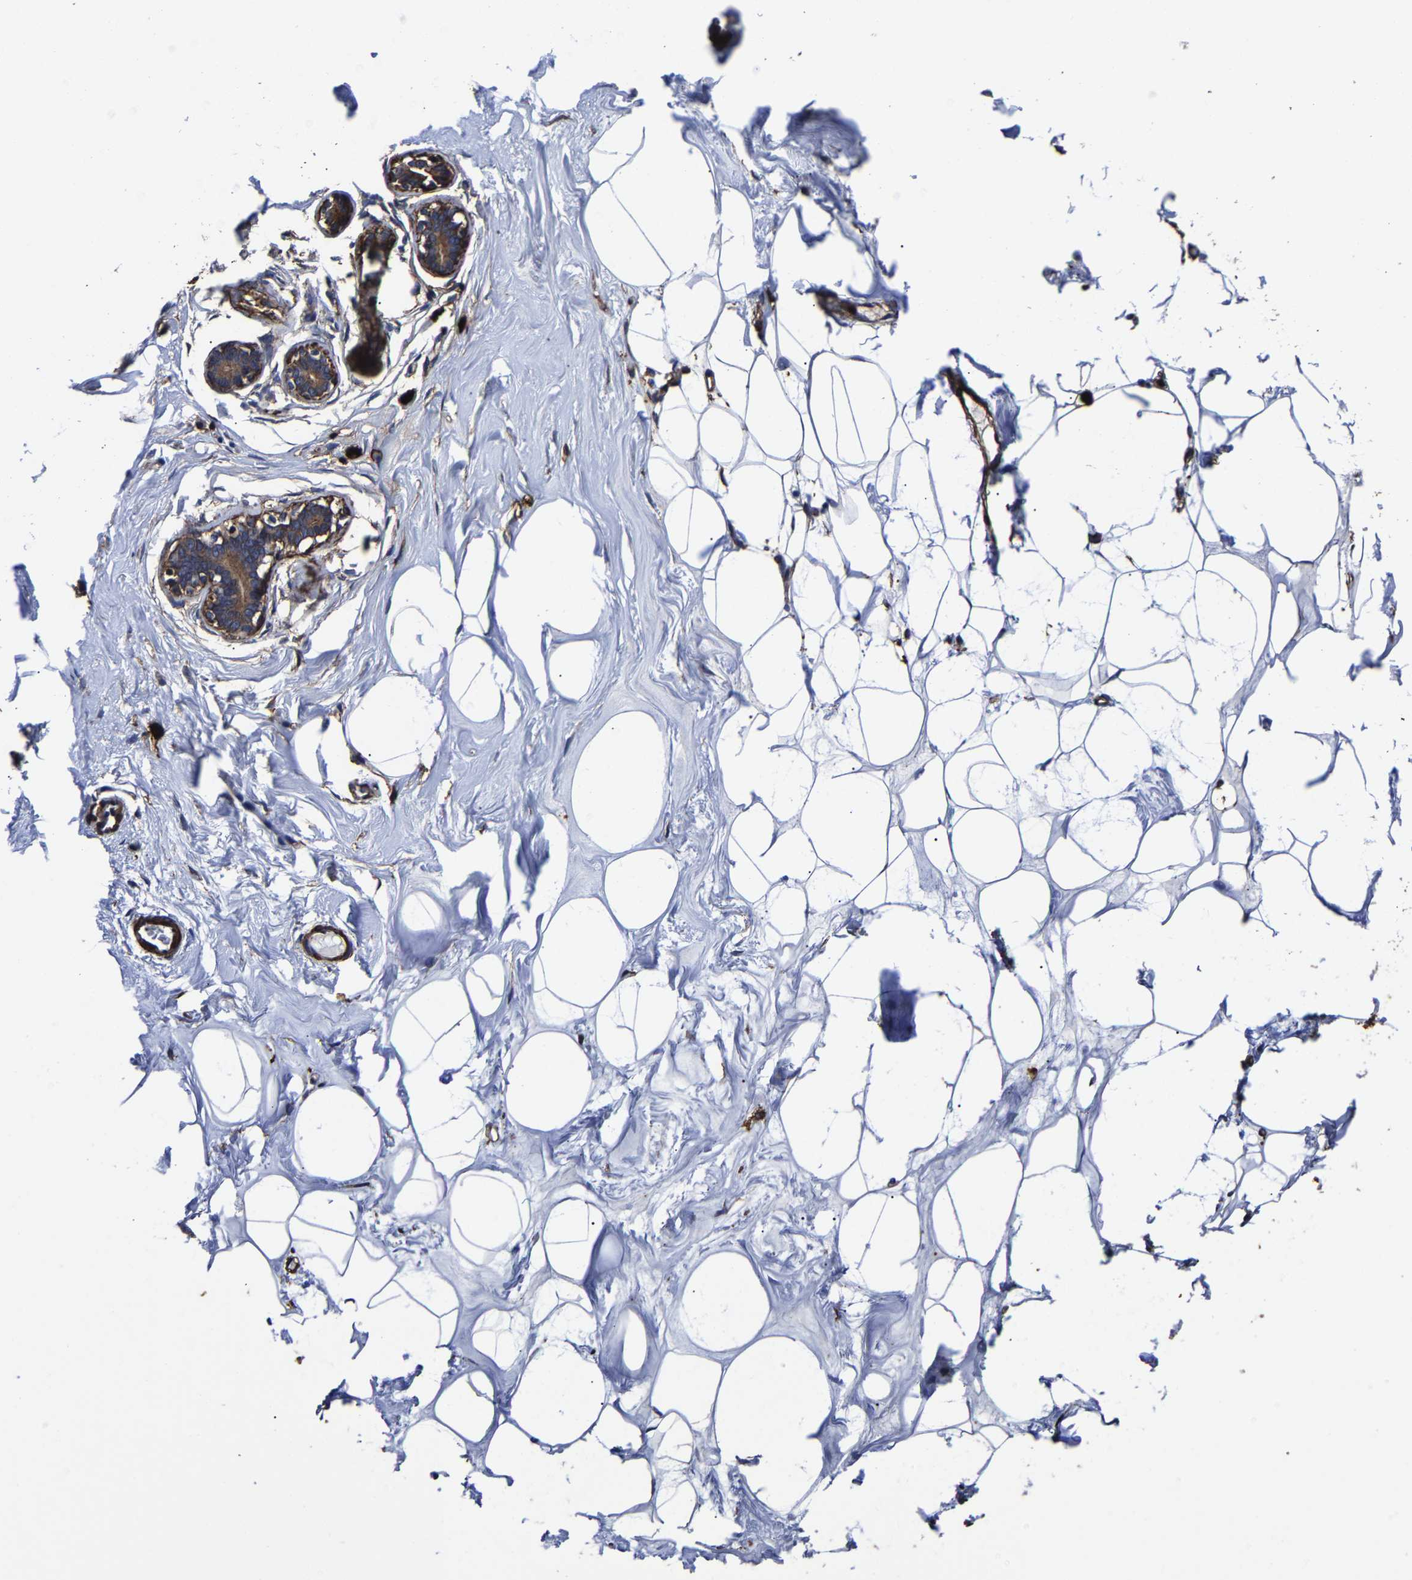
{"staining": {"intensity": "negative", "quantity": "none", "location": "none"}, "tissue": "adipose tissue", "cell_type": "Adipocytes", "image_type": "normal", "snomed": [{"axis": "morphology", "description": "Normal tissue, NOS"}, {"axis": "morphology", "description": "Fibrosis, NOS"}, {"axis": "topography", "description": "Breast"}, {"axis": "topography", "description": "Adipose tissue"}], "caption": "Photomicrograph shows no protein staining in adipocytes of unremarkable adipose tissue. (Stains: DAB (3,3'-diaminobenzidine) IHC with hematoxylin counter stain, Microscopy: brightfield microscopy at high magnification).", "gene": "SSH3", "patient": {"sex": "female", "age": 39}}